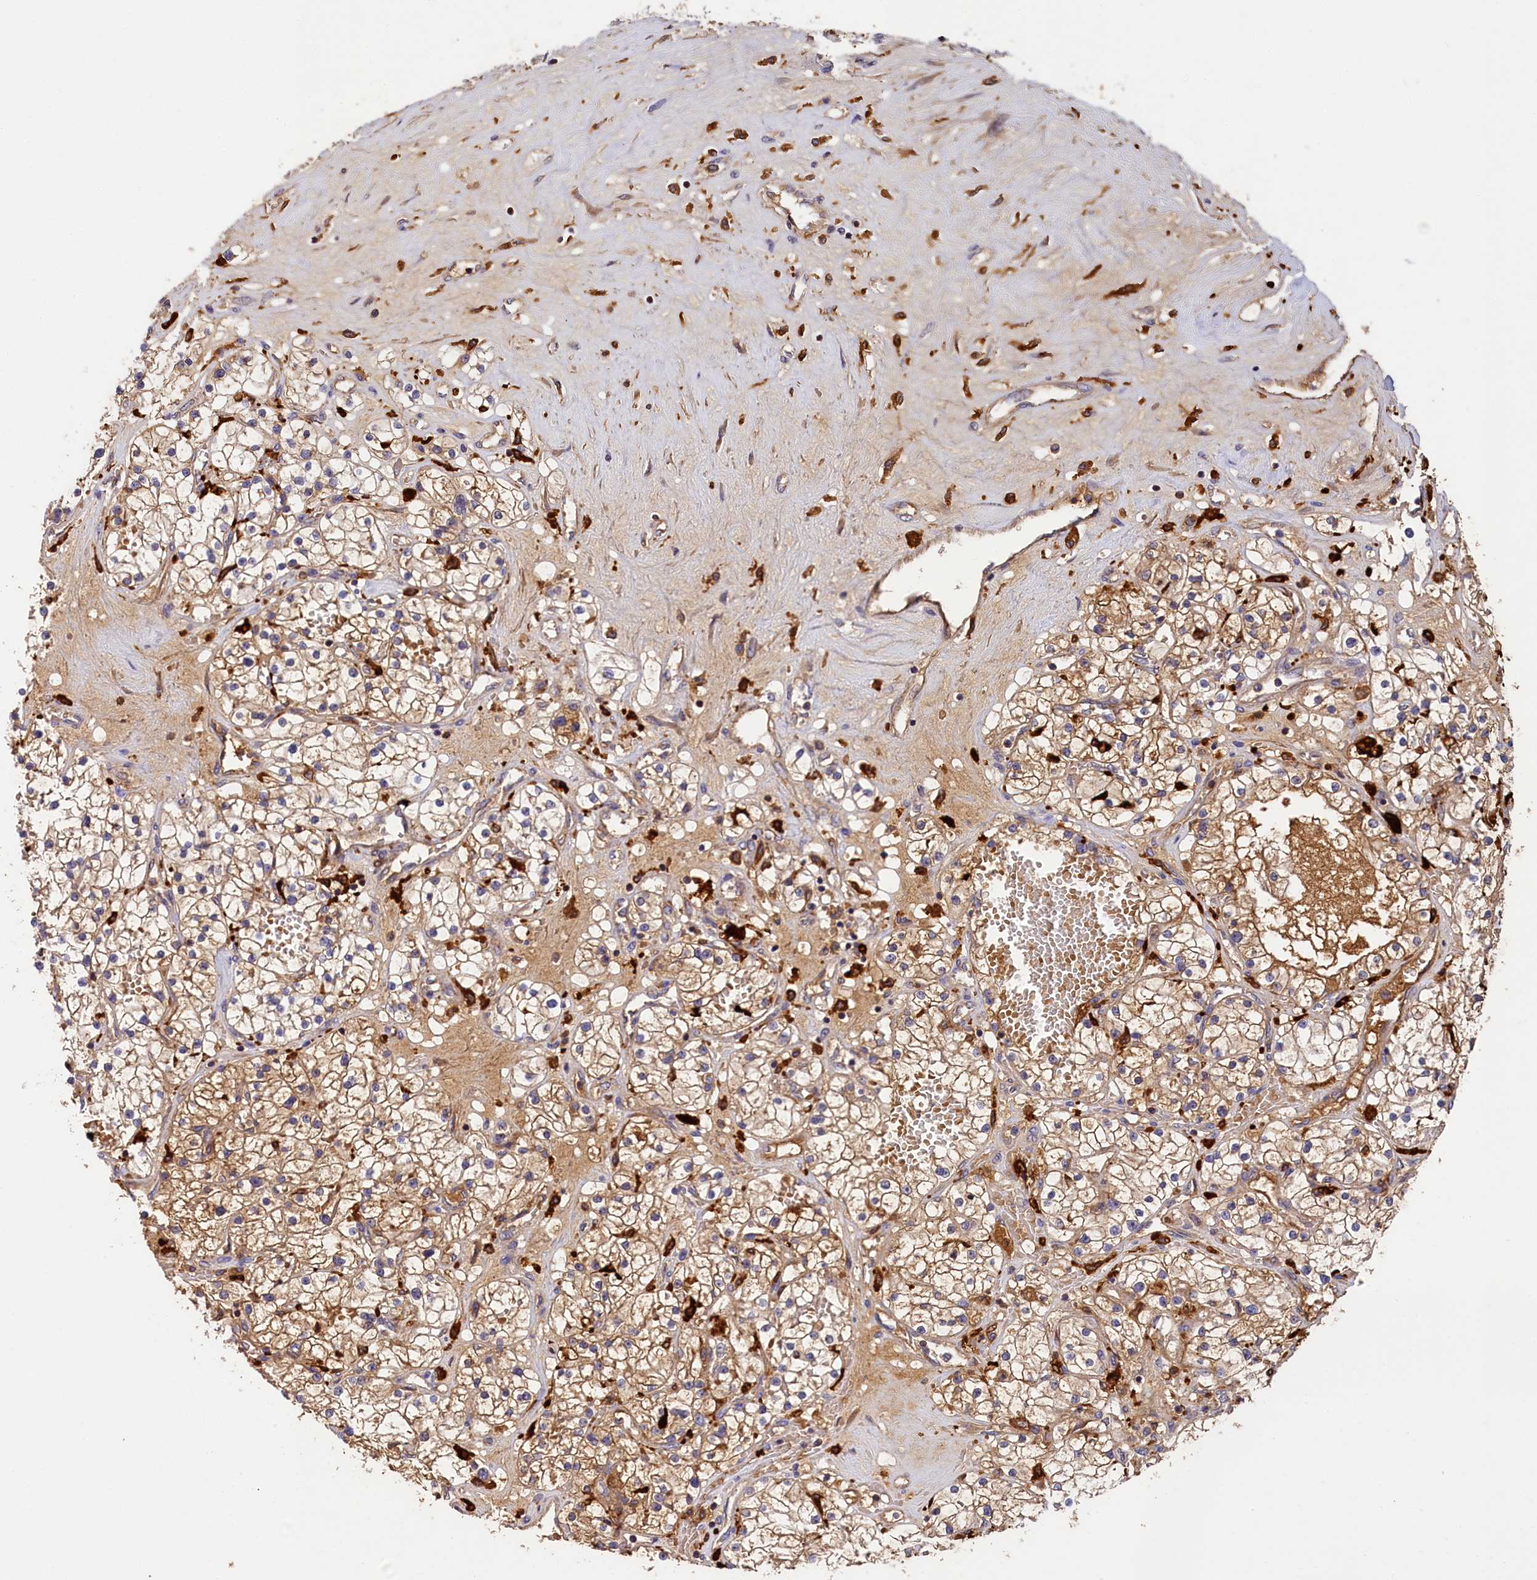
{"staining": {"intensity": "moderate", "quantity": ">75%", "location": "cytoplasmic/membranous"}, "tissue": "renal cancer", "cell_type": "Tumor cells", "image_type": "cancer", "snomed": [{"axis": "morphology", "description": "Normal tissue, NOS"}, {"axis": "morphology", "description": "Adenocarcinoma, NOS"}, {"axis": "topography", "description": "Kidney"}], "caption": "A brown stain highlights moderate cytoplasmic/membranous expression of a protein in human renal cancer tumor cells. The staining was performed using DAB, with brown indicating positive protein expression. Nuclei are stained blue with hematoxylin.", "gene": "SEC31B", "patient": {"sex": "male", "age": 68}}